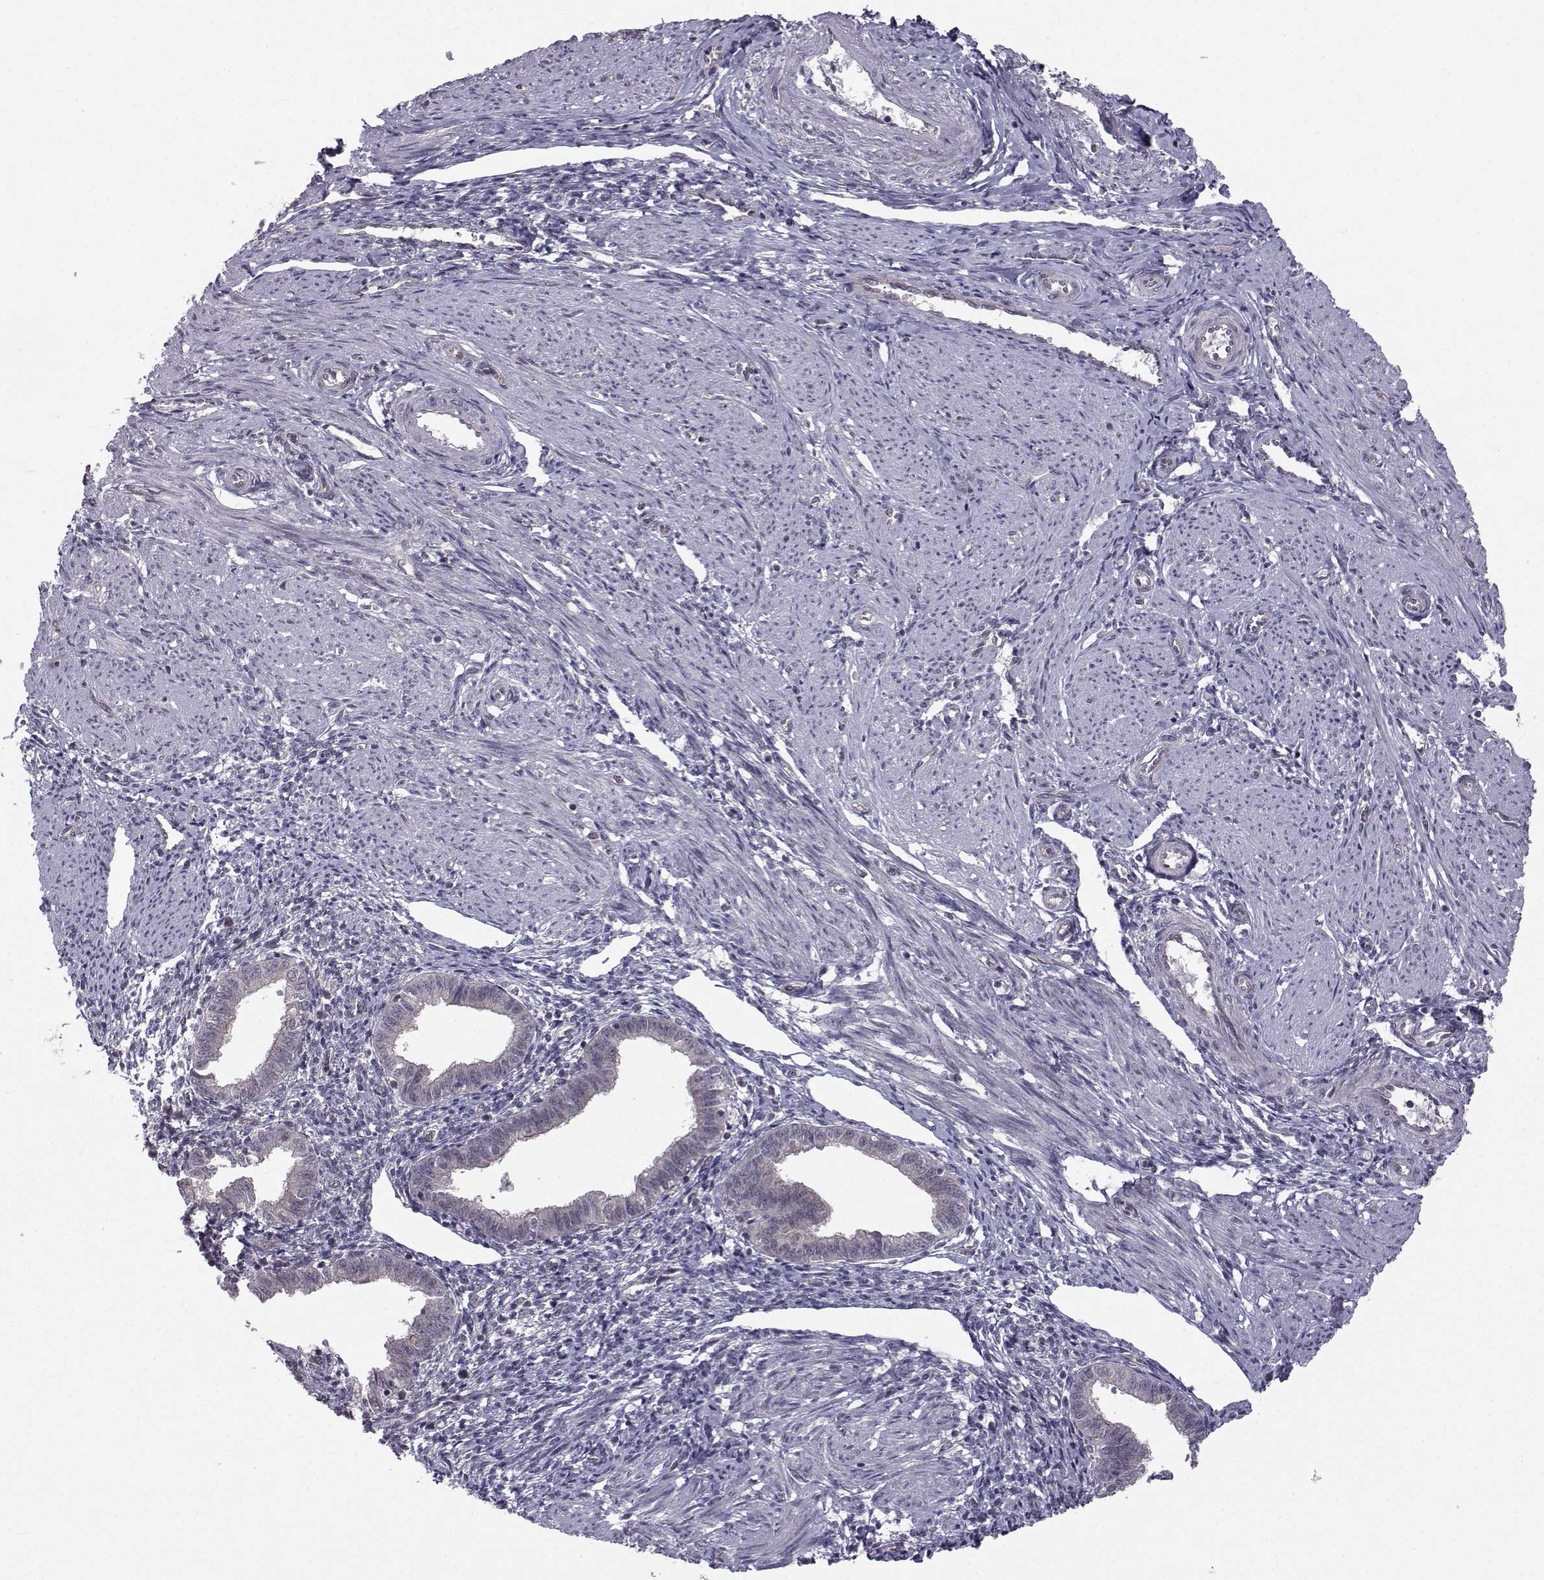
{"staining": {"intensity": "weak", "quantity": "25%-75%", "location": "nuclear"}, "tissue": "endometrium", "cell_type": "Cells in endometrial stroma", "image_type": "normal", "snomed": [{"axis": "morphology", "description": "Normal tissue, NOS"}, {"axis": "topography", "description": "Endometrium"}], "caption": "Weak nuclear staining for a protein is identified in approximately 25%-75% of cells in endometrial stroma of normal endometrium using IHC.", "gene": "PKN2", "patient": {"sex": "female", "age": 37}}